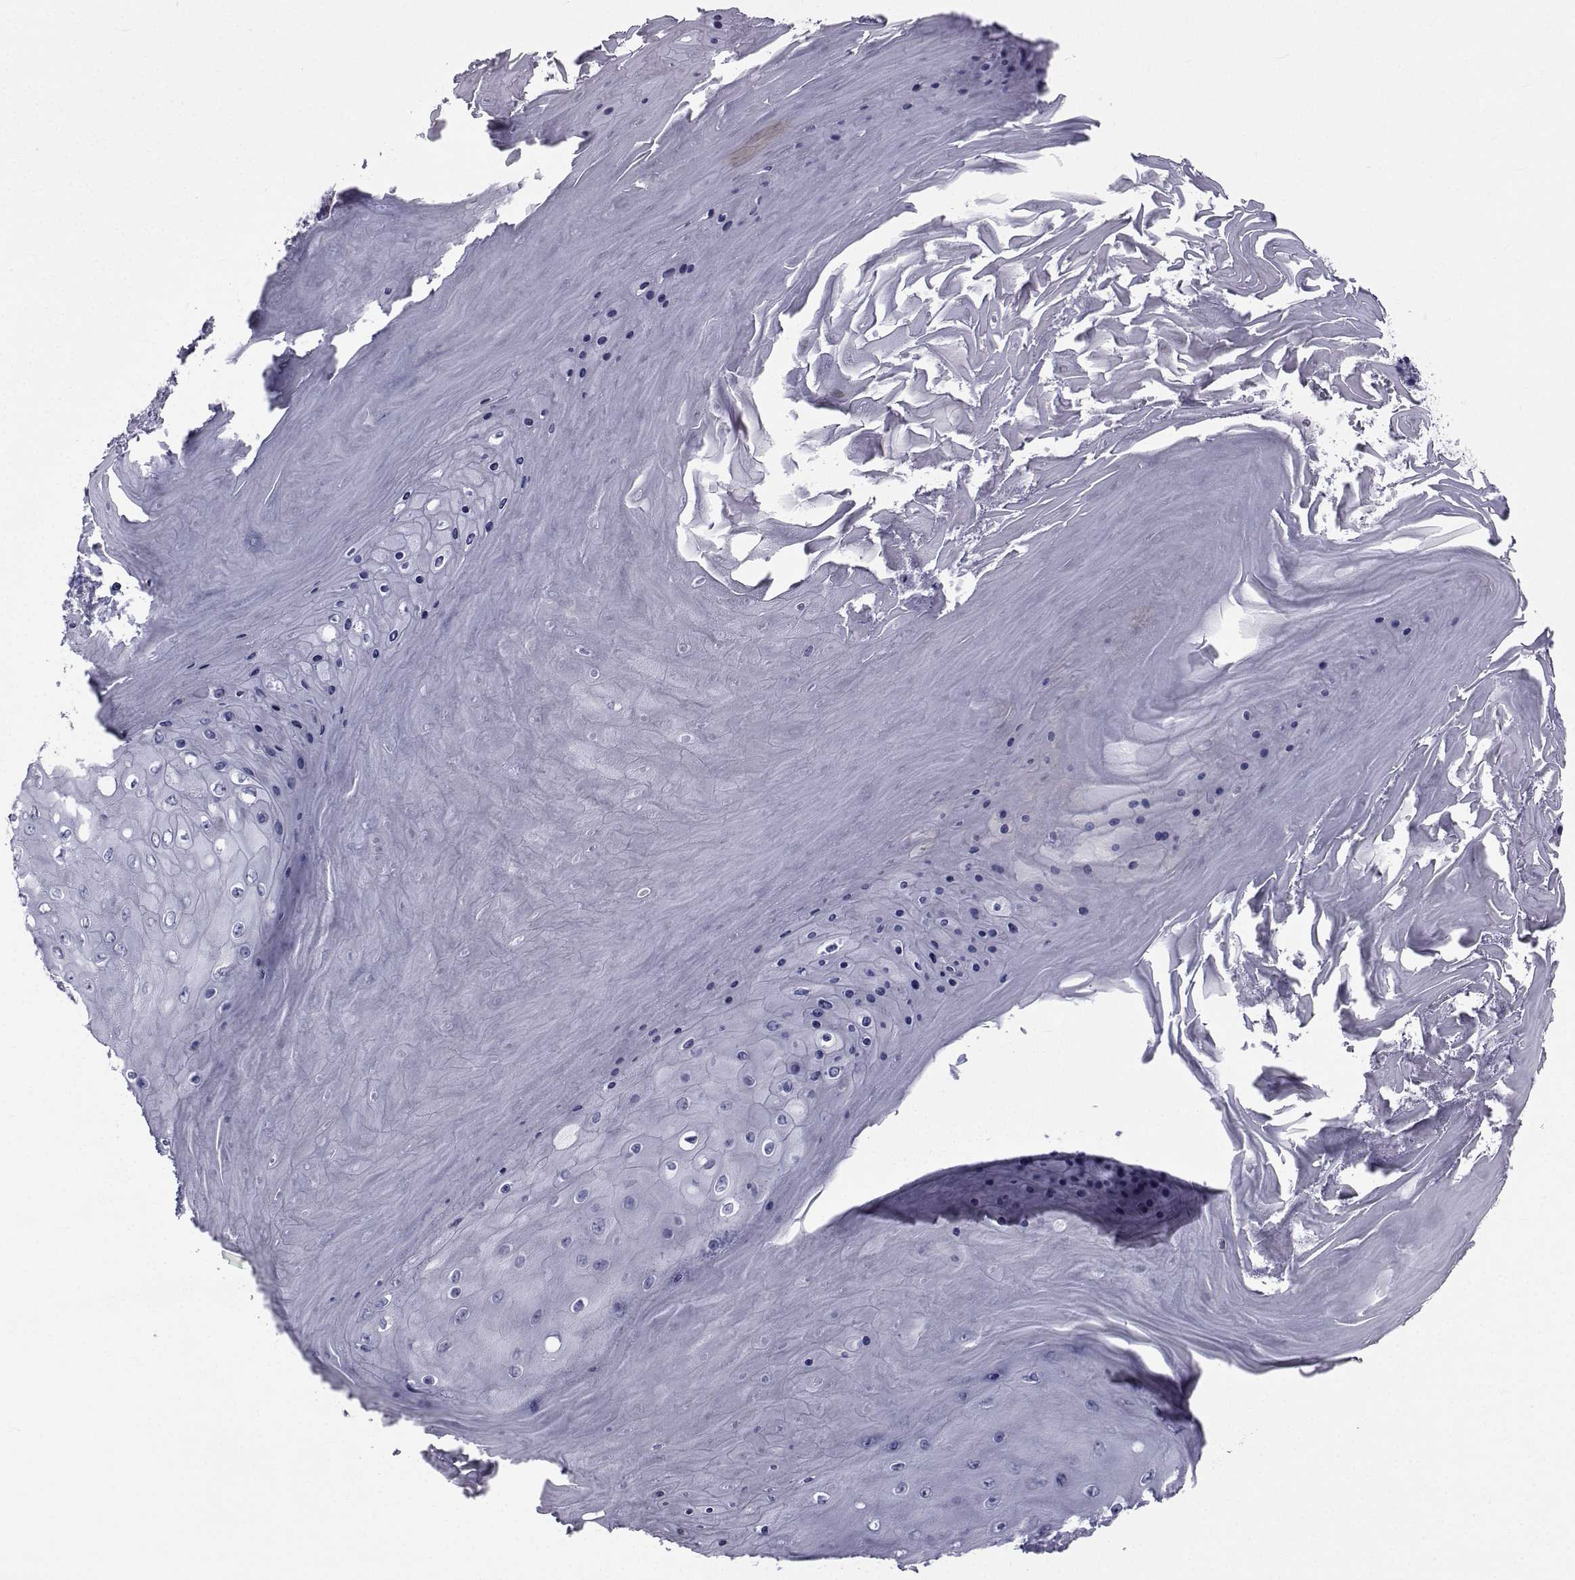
{"staining": {"intensity": "negative", "quantity": "none", "location": "none"}, "tissue": "skin cancer", "cell_type": "Tumor cells", "image_type": "cancer", "snomed": [{"axis": "morphology", "description": "Squamous cell carcinoma, NOS"}, {"axis": "topography", "description": "Skin"}], "caption": "Immunohistochemistry (IHC) micrograph of human skin squamous cell carcinoma stained for a protein (brown), which reveals no expression in tumor cells.", "gene": "FDXR", "patient": {"sex": "male", "age": 62}}